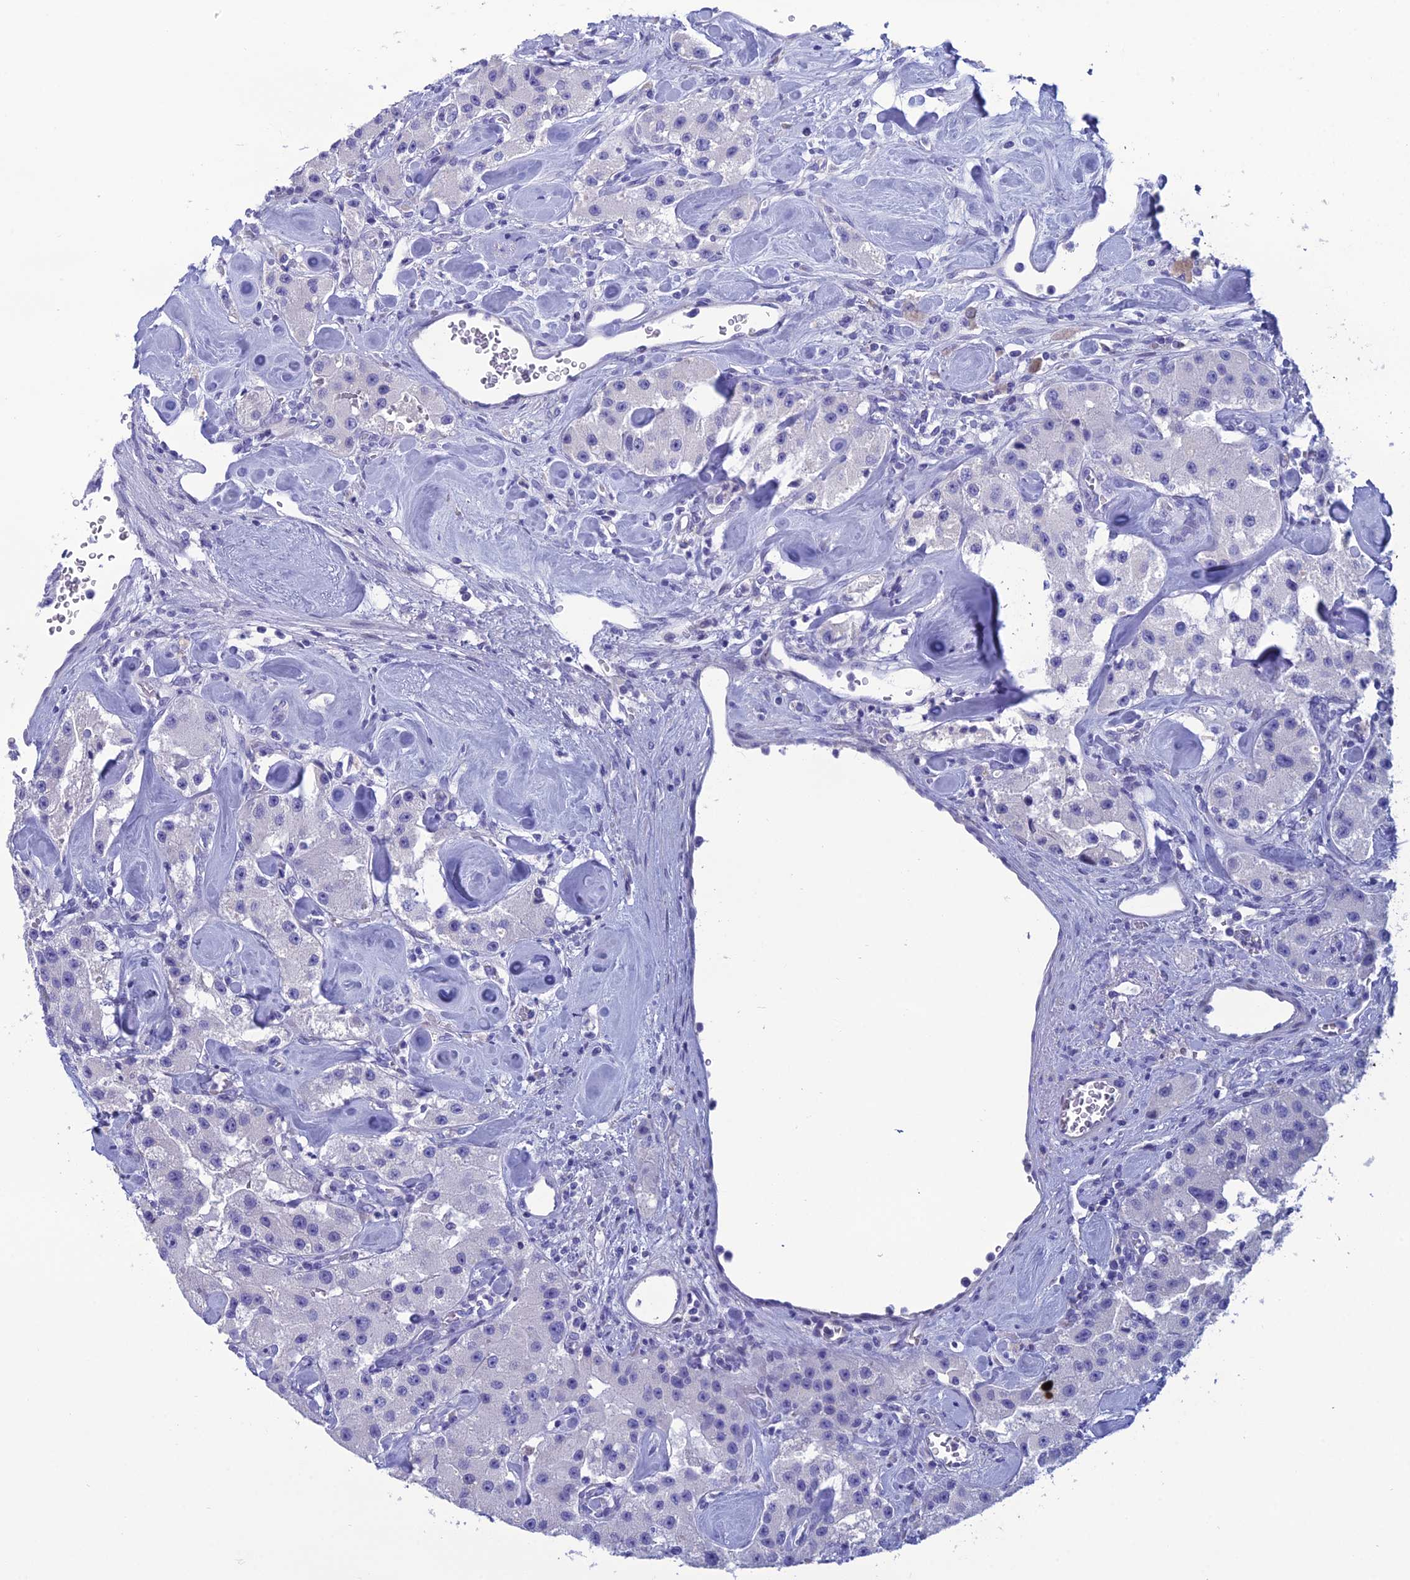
{"staining": {"intensity": "negative", "quantity": "none", "location": "none"}, "tissue": "carcinoid", "cell_type": "Tumor cells", "image_type": "cancer", "snomed": [{"axis": "morphology", "description": "Carcinoid, malignant, NOS"}, {"axis": "topography", "description": "Pancreas"}], "caption": "High magnification brightfield microscopy of malignant carcinoid stained with DAB (3,3'-diaminobenzidine) (brown) and counterstained with hematoxylin (blue): tumor cells show no significant positivity.", "gene": "CRB2", "patient": {"sex": "male", "age": 41}}